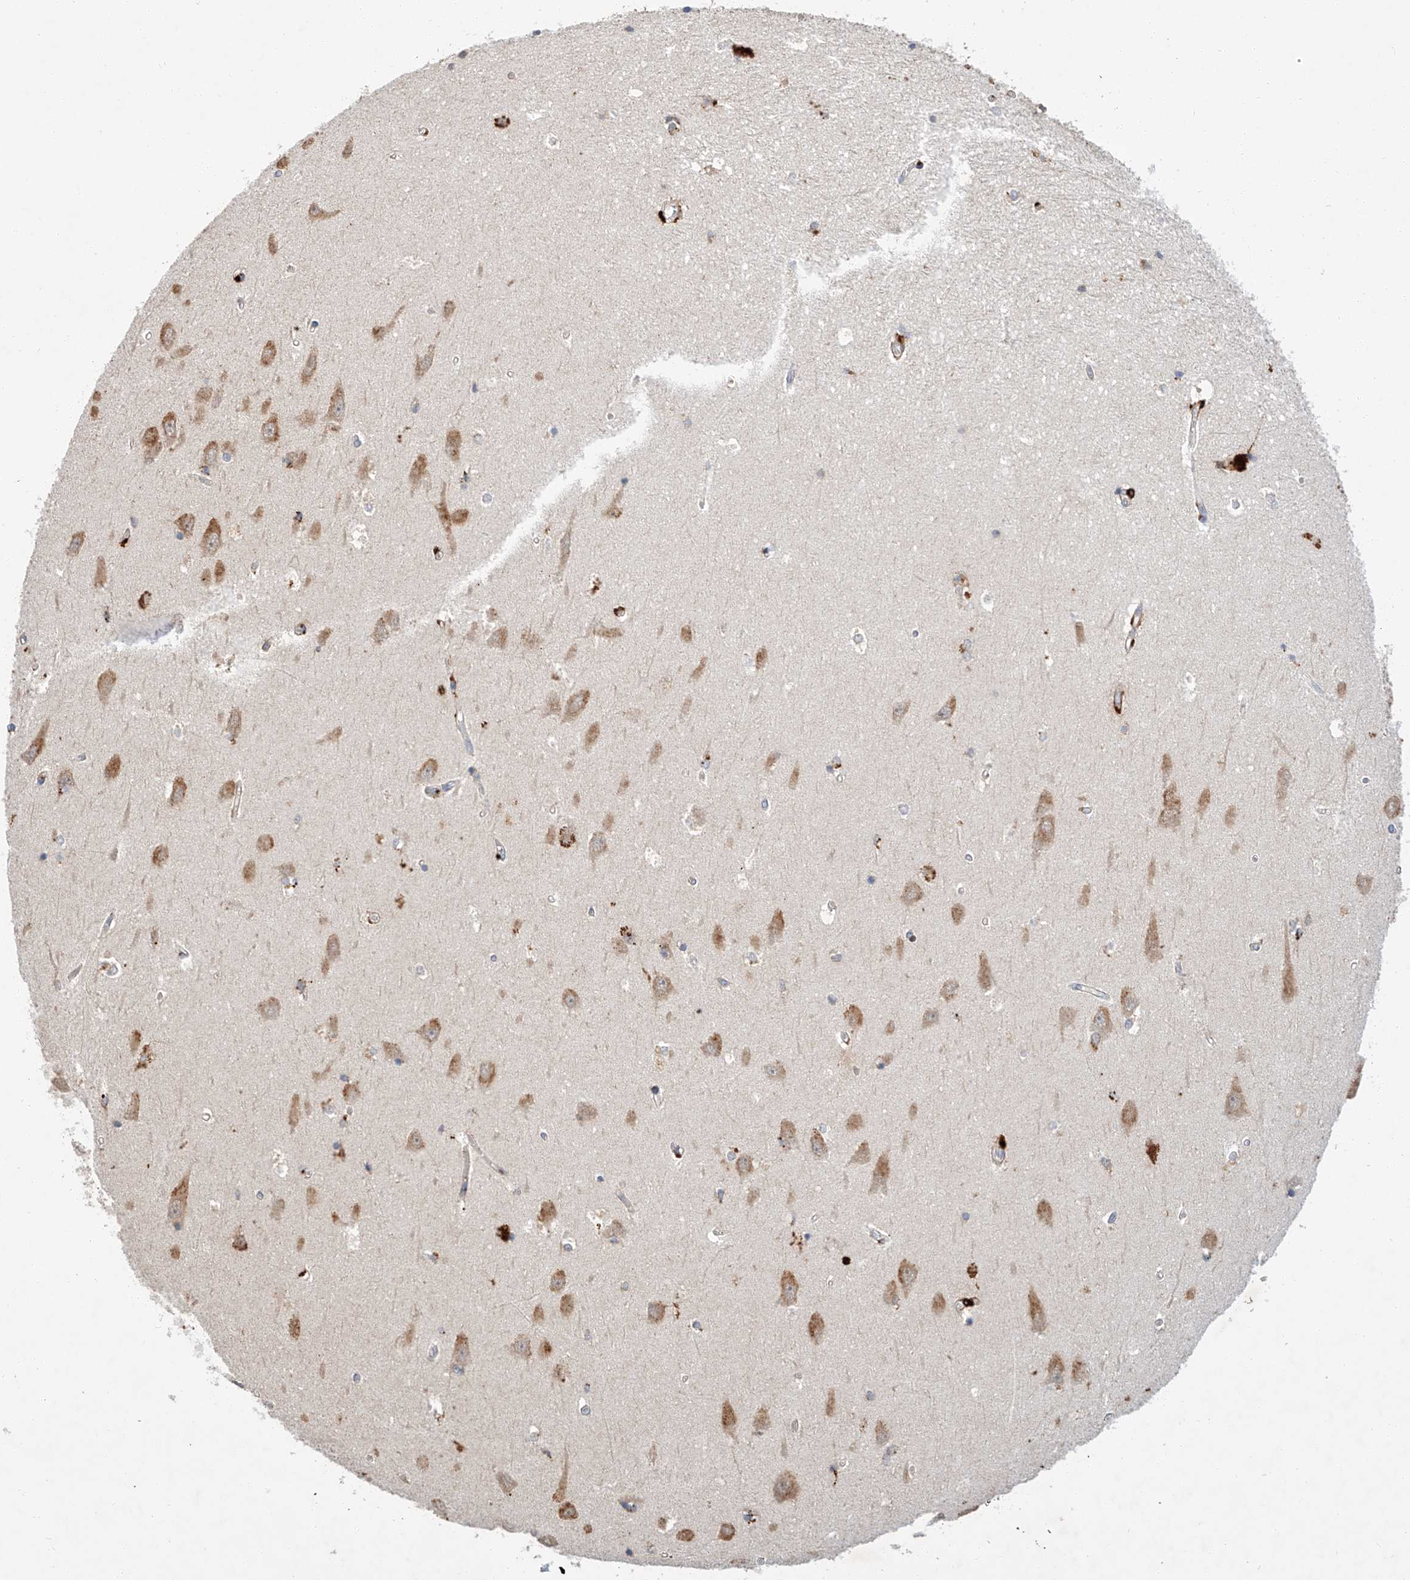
{"staining": {"intensity": "moderate", "quantity": "<25%", "location": "cytoplasmic/membranous"}, "tissue": "hippocampus", "cell_type": "Glial cells", "image_type": "normal", "snomed": [{"axis": "morphology", "description": "Normal tissue, NOS"}, {"axis": "topography", "description": "Hippocampus"}], "caption": "Immunohistochemistry histopathology image of normal hippocampus: hippocampus stained using immunohistochemistry displays low levels of moderate protein expression localized specifically in the cytoplasmic/membranous of glial cells, appearing as a cytoplasmic/membranous brown color.", "gene": "SUSD6", "patient": {"sex": "male", "age": 45}}